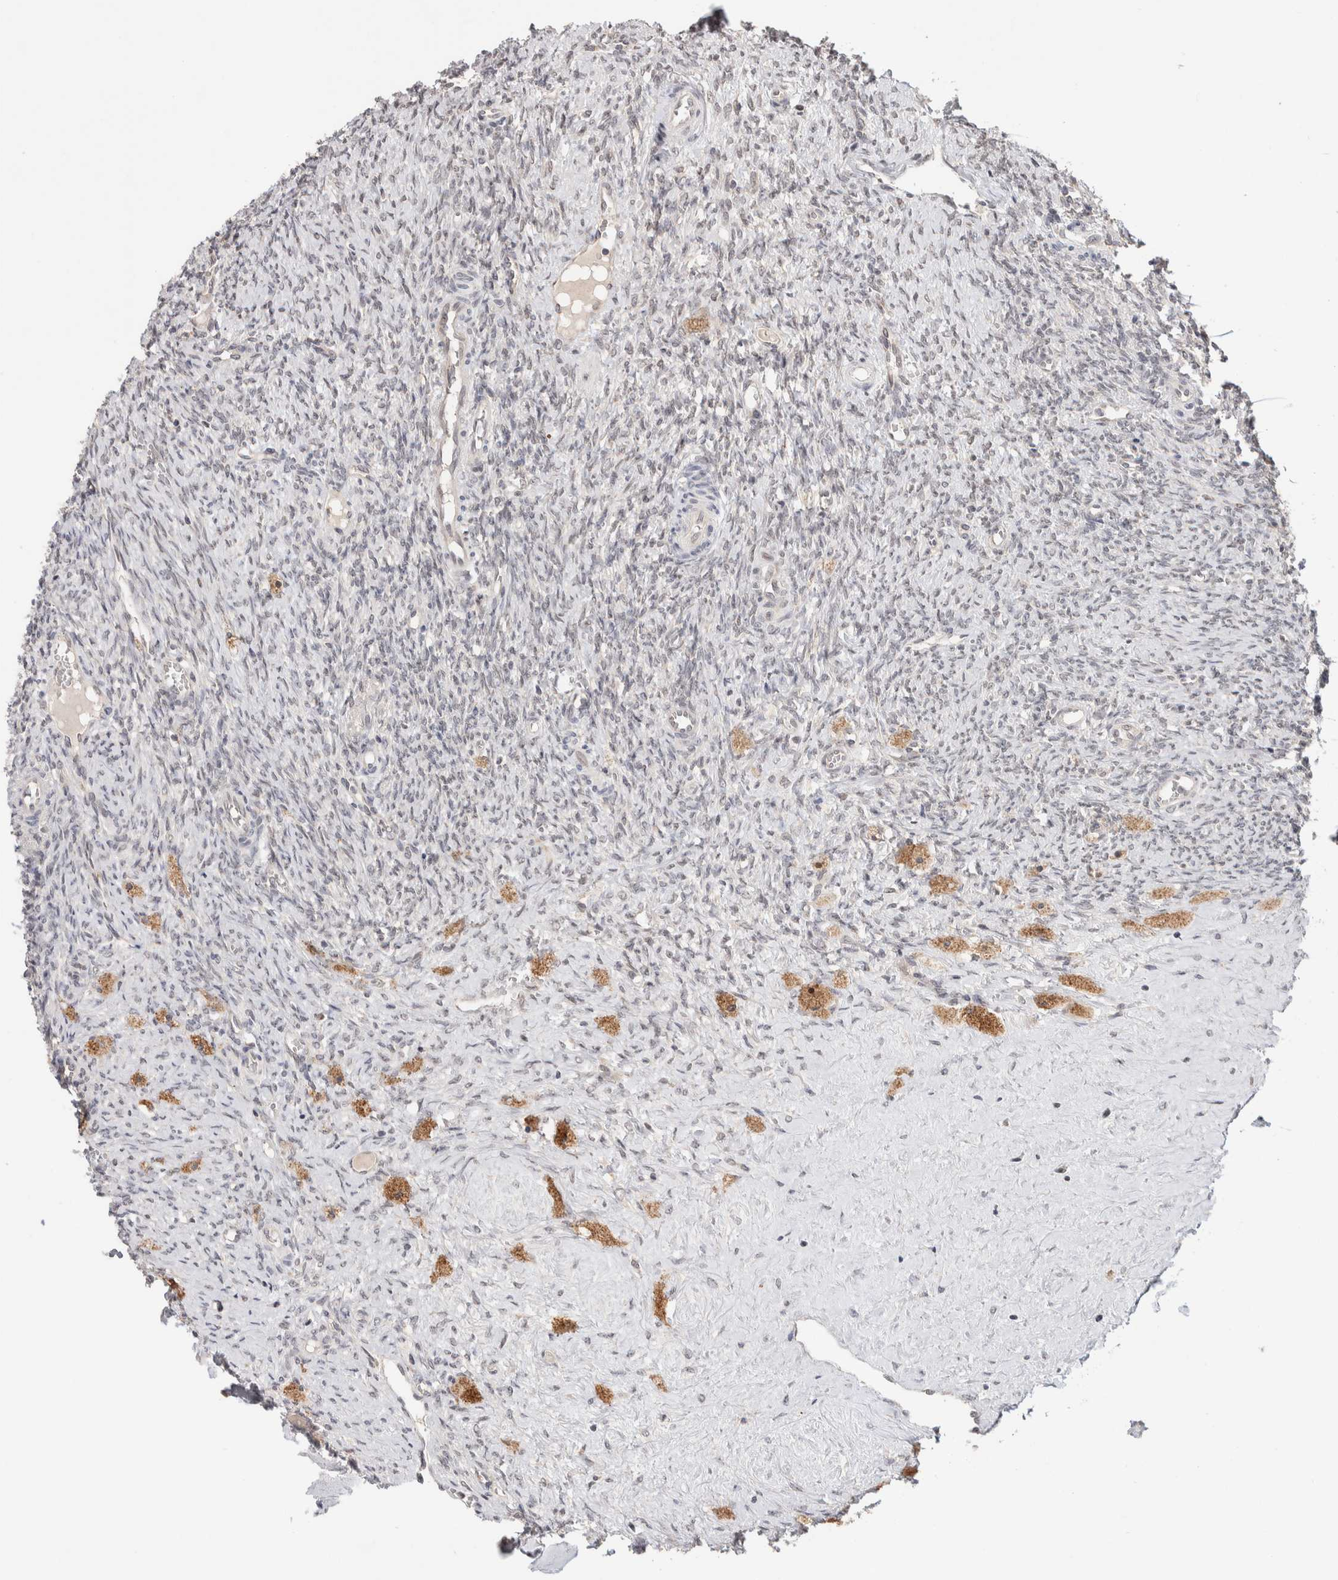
{"staining": {"intensity": "moderate", "quantity": ">75%", "location": "cytoplasmic/membranous"}, "tissue": "ovary", "cell_type": "Follicle cells", "image_type": "normal", "snomed": [{"axis": "morphology", "description": "Normal tissue, NOS"}, {"axis": "topography", "description": "Ovary"}], "caption": "Immunohistochemistry (IHC) micrograph of unremarkable human ovary stained for a protein (brown), which shows medium levels of moderate cytoplasmic/membranous positivity in about >75% of follicle cells.", "gene": "CRAT", "patient": {"sex": "female", "age": 41}}